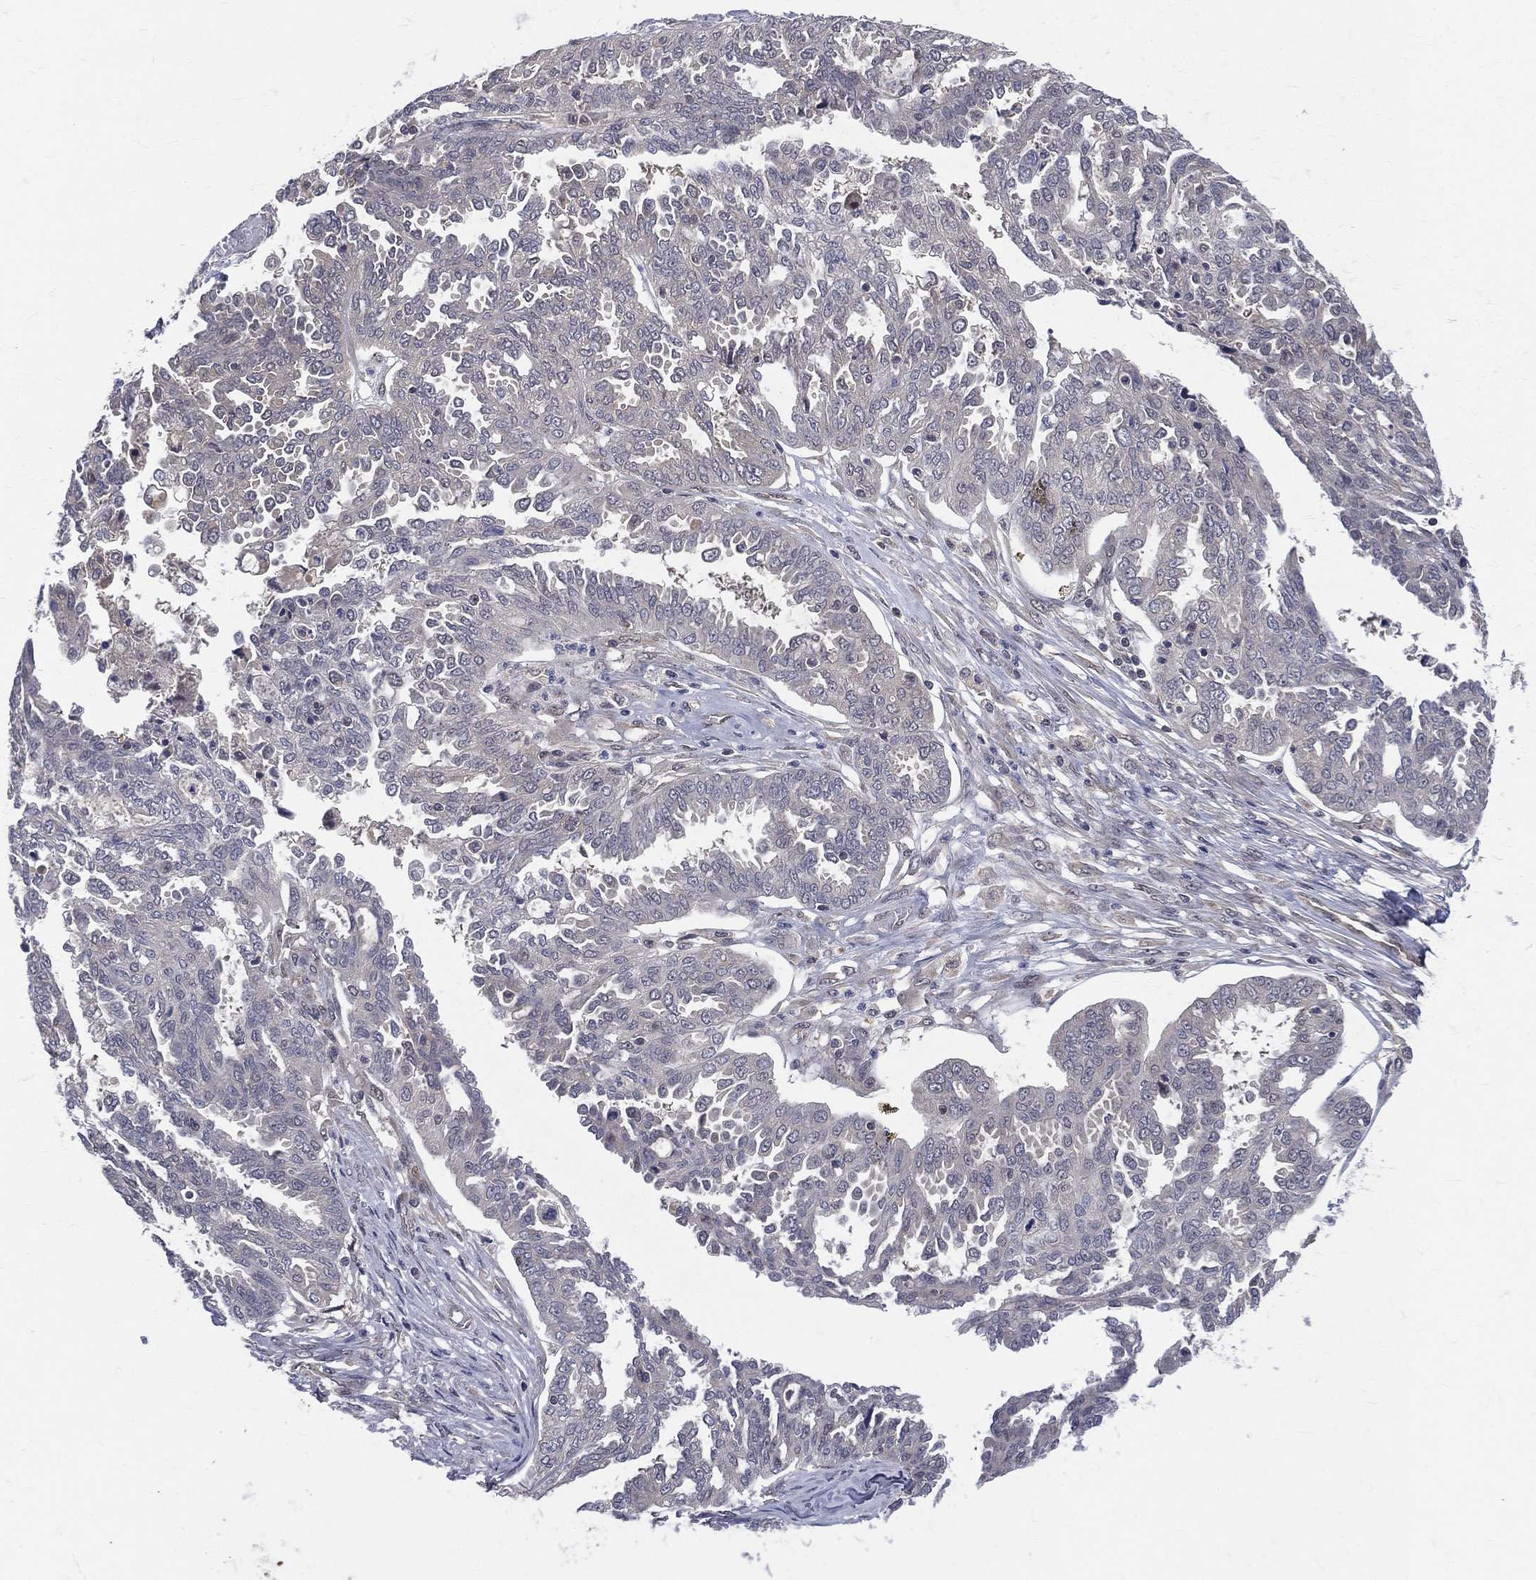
{"staining": {"intensity": "negative", "quantity": "none", "location": "none"}, "tissue": "ovarian cancer", "cell_type": "Tumor cells", "image_type": "cancer", "snomed": [{"axis": "morphology", "description": "Cystadenocarcinoma, serous, NOS"}, {"axis": "topography", "description": "Ovary"}], "caption": "Immunohistochemistry of human serous cystadenocarcinoma (ovarian) exhibits no staining in tumor cells. (DAB immunohistochemistry with hematoxylin counter stain).", "gene": "DLG4", "patient": {"sex": "female", "age": 67}}